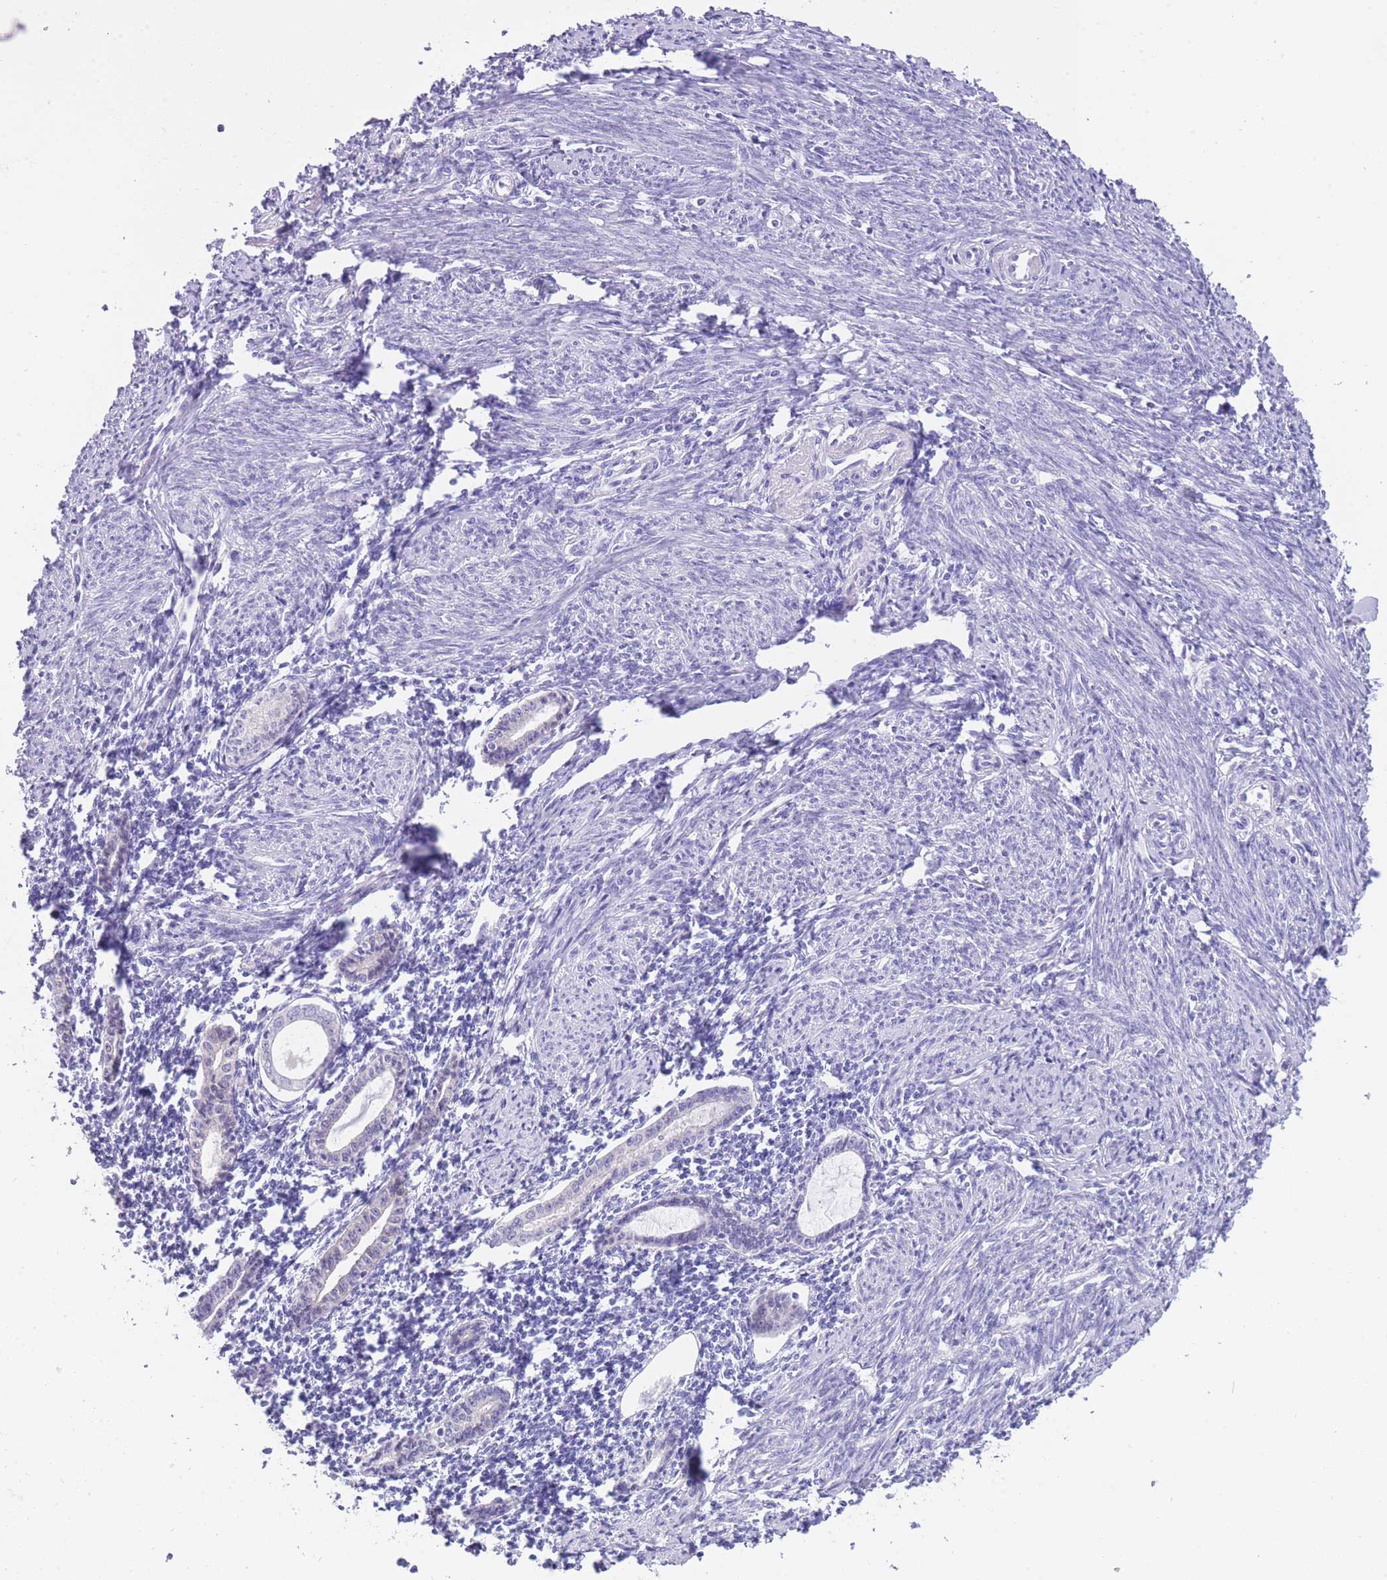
{"staining": {"intensity": "negative", "quantity": "none", "location": "none"}, "tissue": "endometrium", "cell_type": "Cells in endometrial stroma", "image_type": "normal", "snomed": [{"axis": "morphology", "description": "Normal tissue, NOS"}, {"axis": "topography", "description": "Endometrium"}], "caption": "DAB immunohistochemical staining of normal human endometrium exhibits no significant staining in cells in endometrial stroma.", "gene": "QTRT1", "patient": {"sex": "female", "age": 63}}